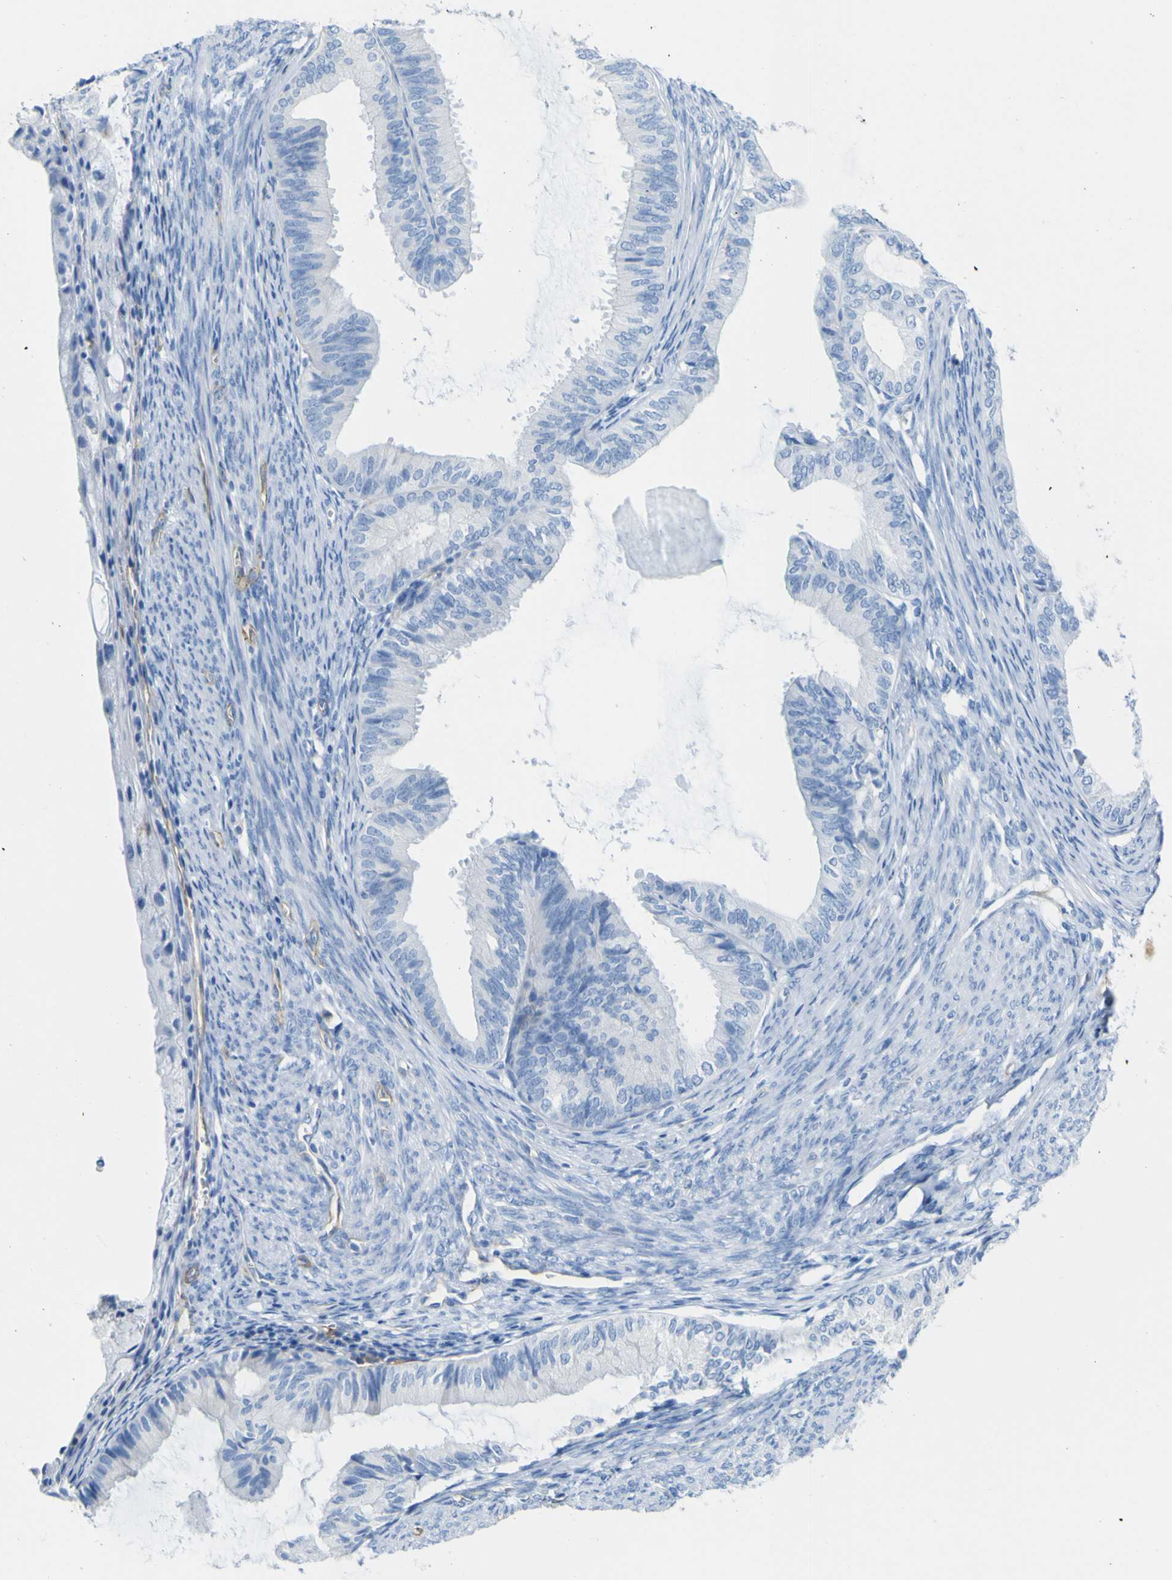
{"staining": {"intensity": "negative", "quantity": "none", "location": "none"}, "tissue": "endometrial cancer", "cell_type": "Tumor cells", "image_type": "cancer", "snomed": [{"axis": "morphology", "description": "Adenocarcinoma, NOS"}, {"axis": "topography", "description": "Endometrium"}], "caption": "This is an immunohistochemistry (IHC) histopathology image of human endometrial cancer (adenocarcinoma). There is no expression in tumor cells.", "gene": "CD93", "patient": {"sex": "female", "age": 86}}